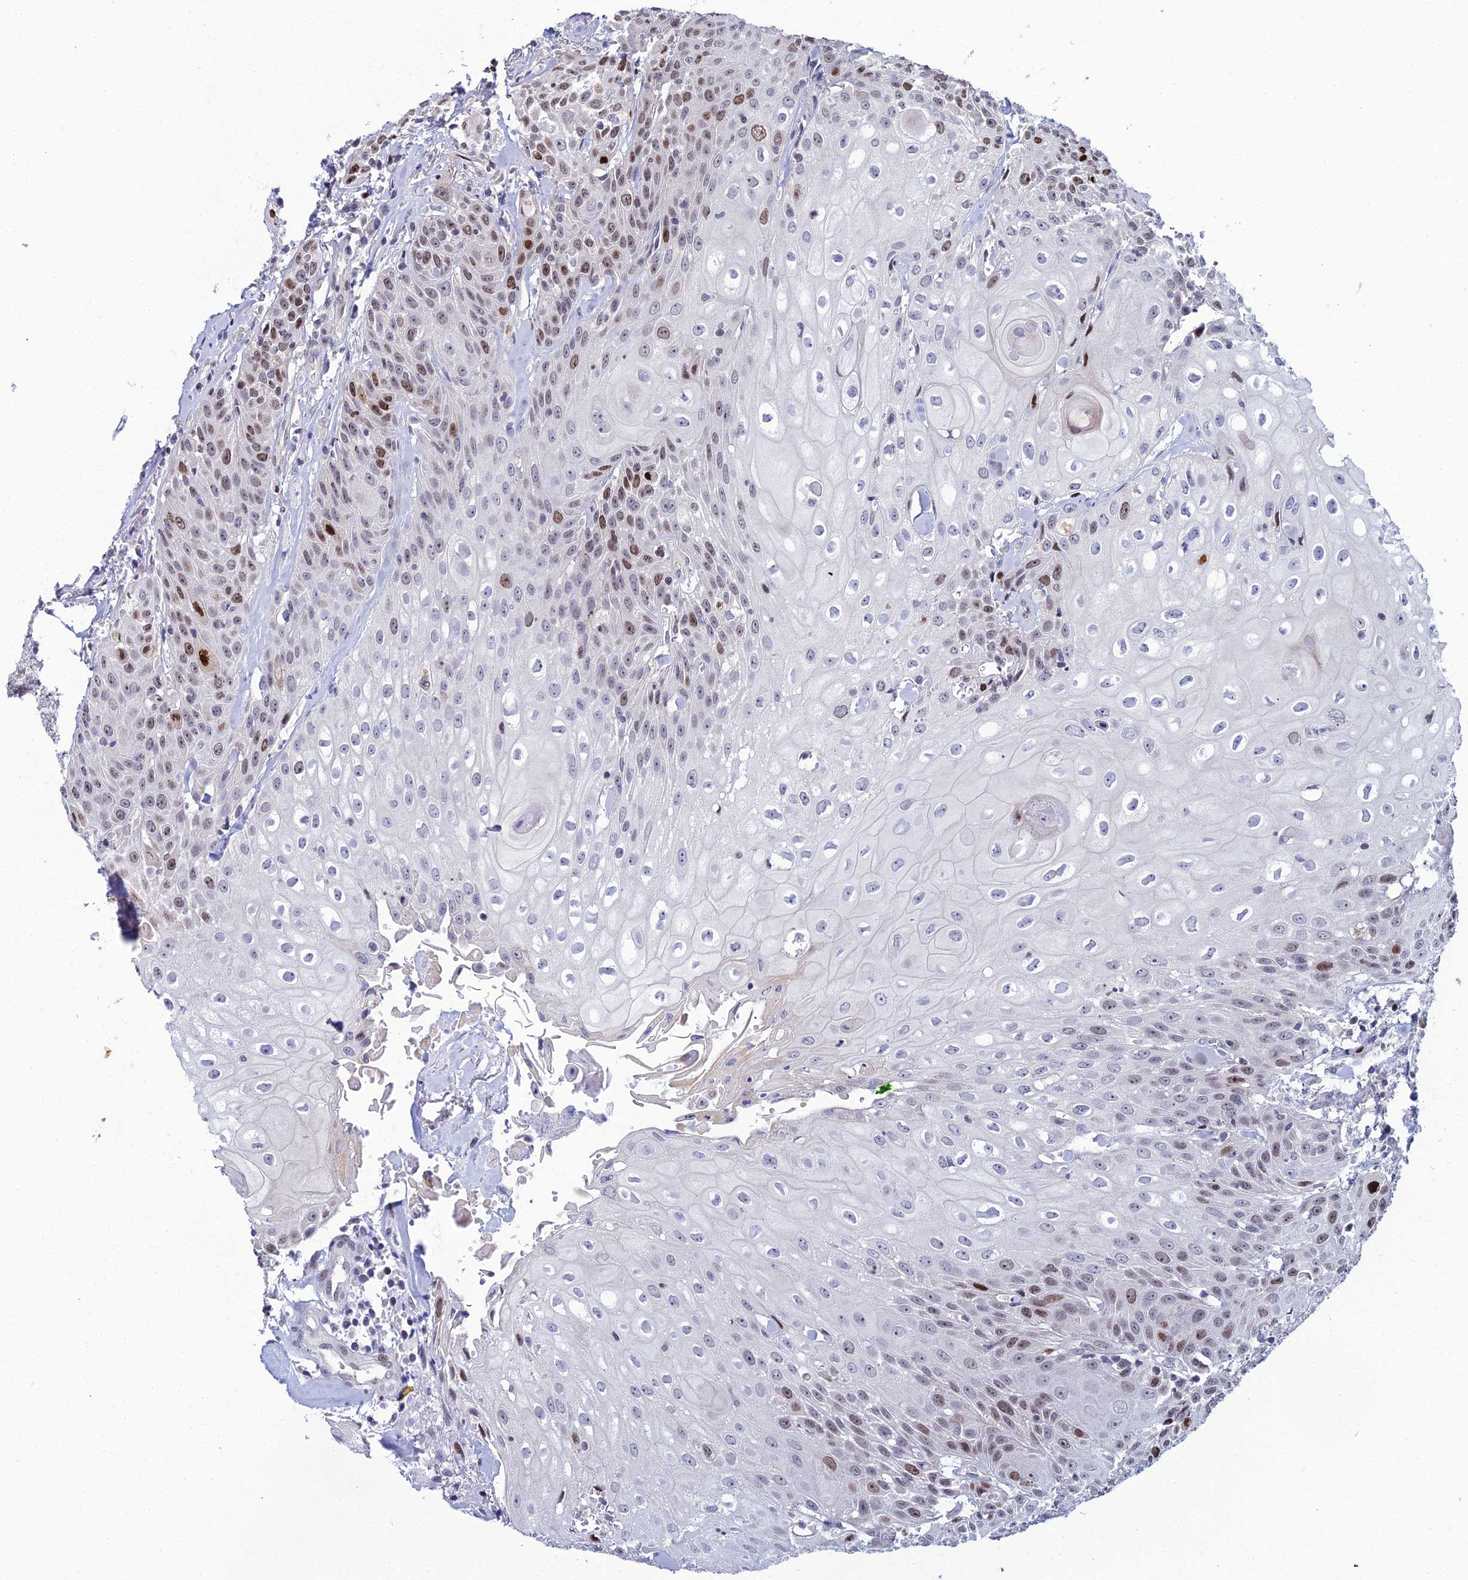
{"staining": {"intensity": "moderate", "quantity": "<25%", "location": "nuclear"}, "tissue": "head and neck cancer", "cell_type": "Tumor cells", "image_type": "cancer", "snomed": [{"axis": "morphology", "description": "Squamous cell carcinoma, NOS"}, {"axis": "topography", "description": "Oral tissue"}, {"axis": "topography", "description": "Head-Neck"}], "caption": "A low amount of moderate nuclear staining is appreciated in approximately <25% of tumor cells in head and neck squamous cell carcinoma tissue.", "gene": "TAF9B", "patient": {"sex": "female", "age": 82}}